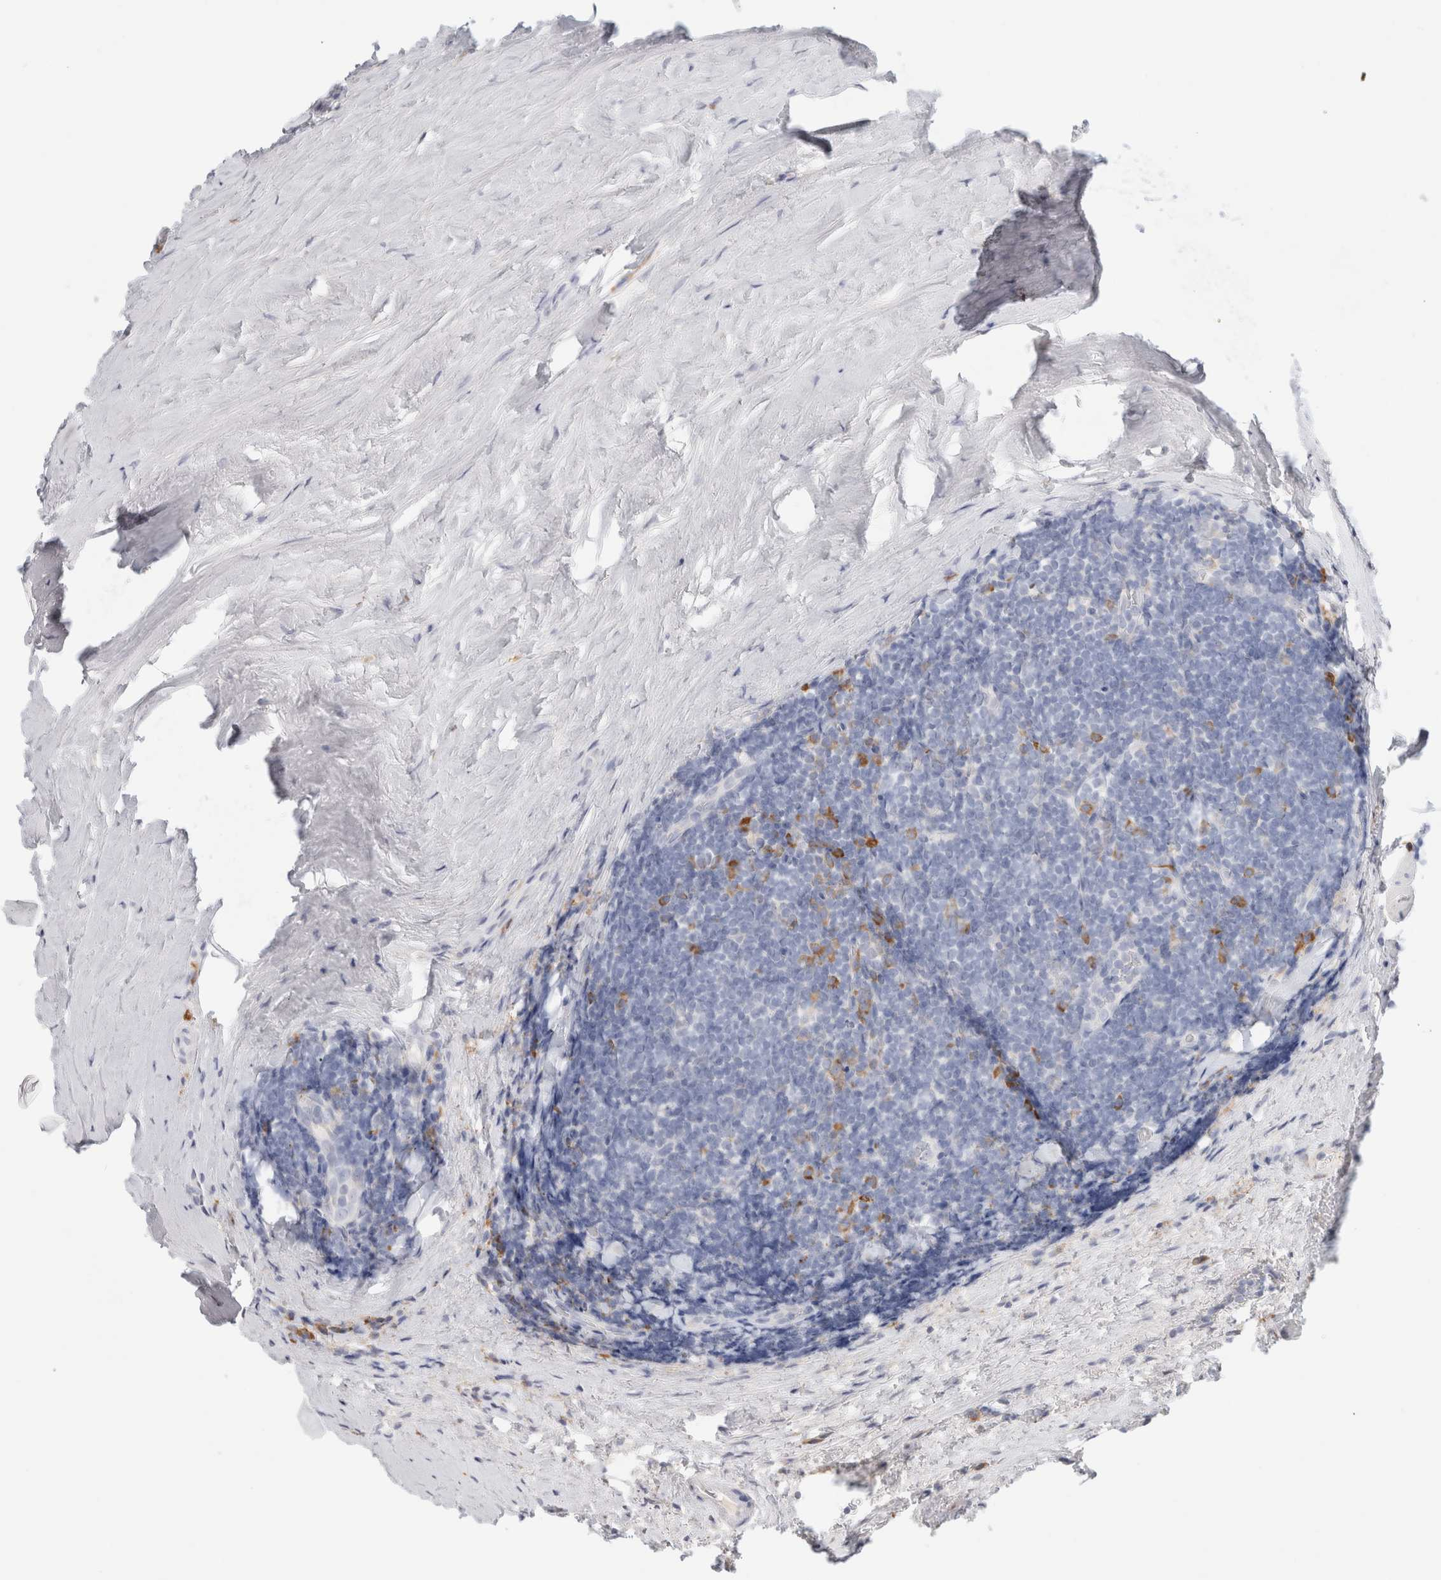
{"staining": {"intensity": "moderate", "quantity": "<25%", "location": "cytoplasmic/membranous"}, "tissue": "tonsil", "cell_type": "Germinal center cells", "image_type": "normal", "snomed": [{"axis": "morphology", "description": "Normal tissue, NOS"}, {"axis": "topography", "description": "Tonsil"}], "caption": "DAB (3,3'-diaminobenzidine) immunohistochemical staining of unremarkable human tonsil displays moderate cytoplasmic/membranous protein positivity in about <25% of germinal center cells.", "gene": "CSK", "patient": {"sex": "male", "age": 37}}